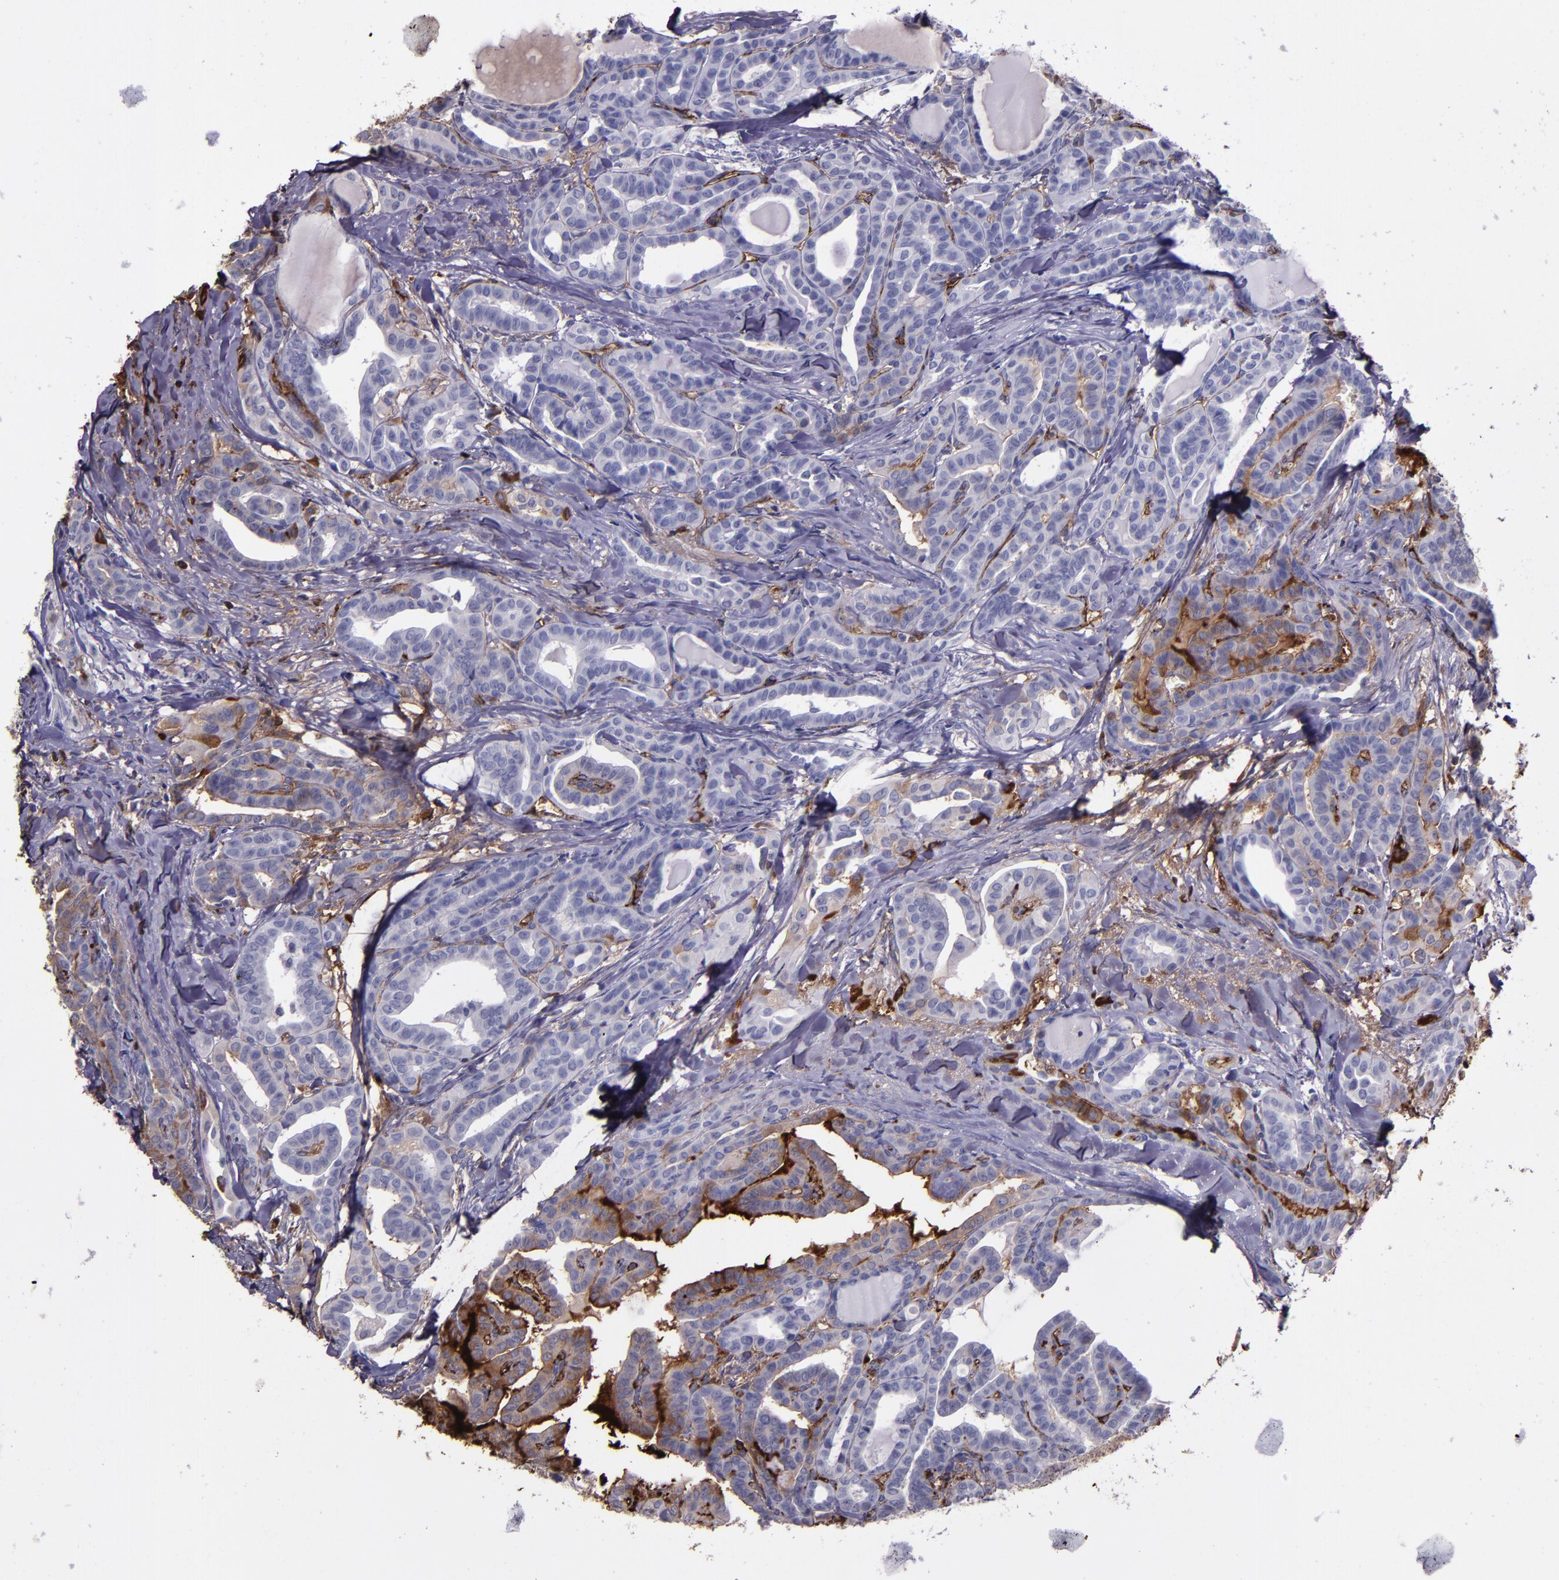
{"staining": {"intensity": "weak", "quantity": "<25%", "location": "cytoplasmic/membranous"}, "tissue": "thyroid cancer", "cell_type": "Tumor cells", "image_type": "cancer", "snomed": [{"axis": "morphology", "description": "Carcinoma, NOS"}, {"axis": "topography", "description": "Thyroid gland"}], "caption": "This is an IHC image of human thyroid cancer. There is no expression in tumor cells.", "gene": "A2M", "patient": {"sex": "female", "age": 91}}